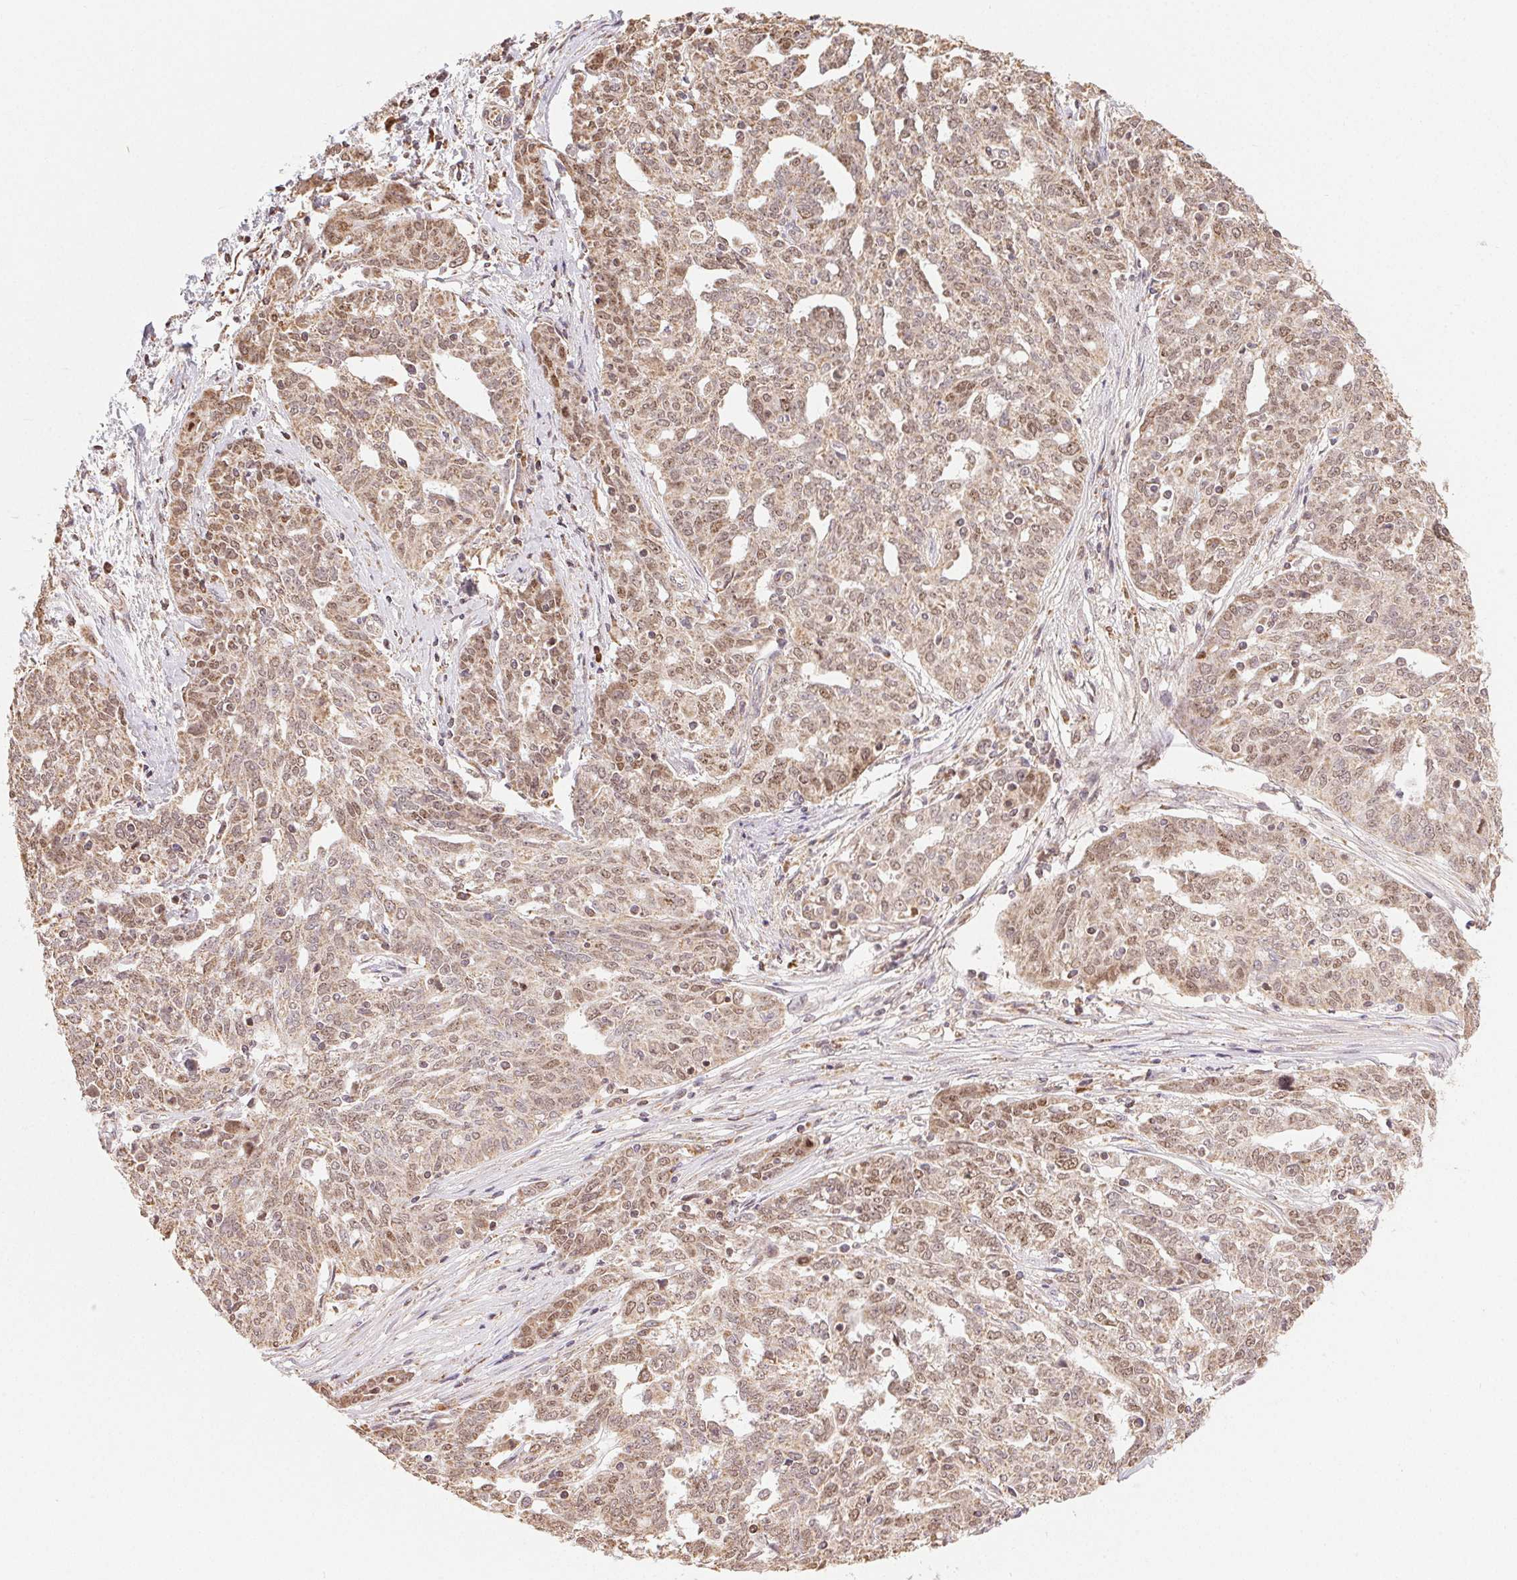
{"staining": {"intensity": "moderate", "quantity": ">75%", "location": "nuclear"}, "tissue": "ovarian cancer", "cell_type": "Tumor cells", "image_type": "cancer", "snomed": [{"axis": "morphology", "description": "Cystadenocarcinoma, serous, NOS"}, {"axis": "topography", "description": "Ovary"}], "caption": "Immunohistochemistry image of human serous cystadenocarcinoma (ovarian) stained for a protein (brown), which shows medium levels of moderate nuclear staining in approximately >75% of tumor cells.", "gene": "PIWIL4", "patient": {"sex": "female", "age": 67}}